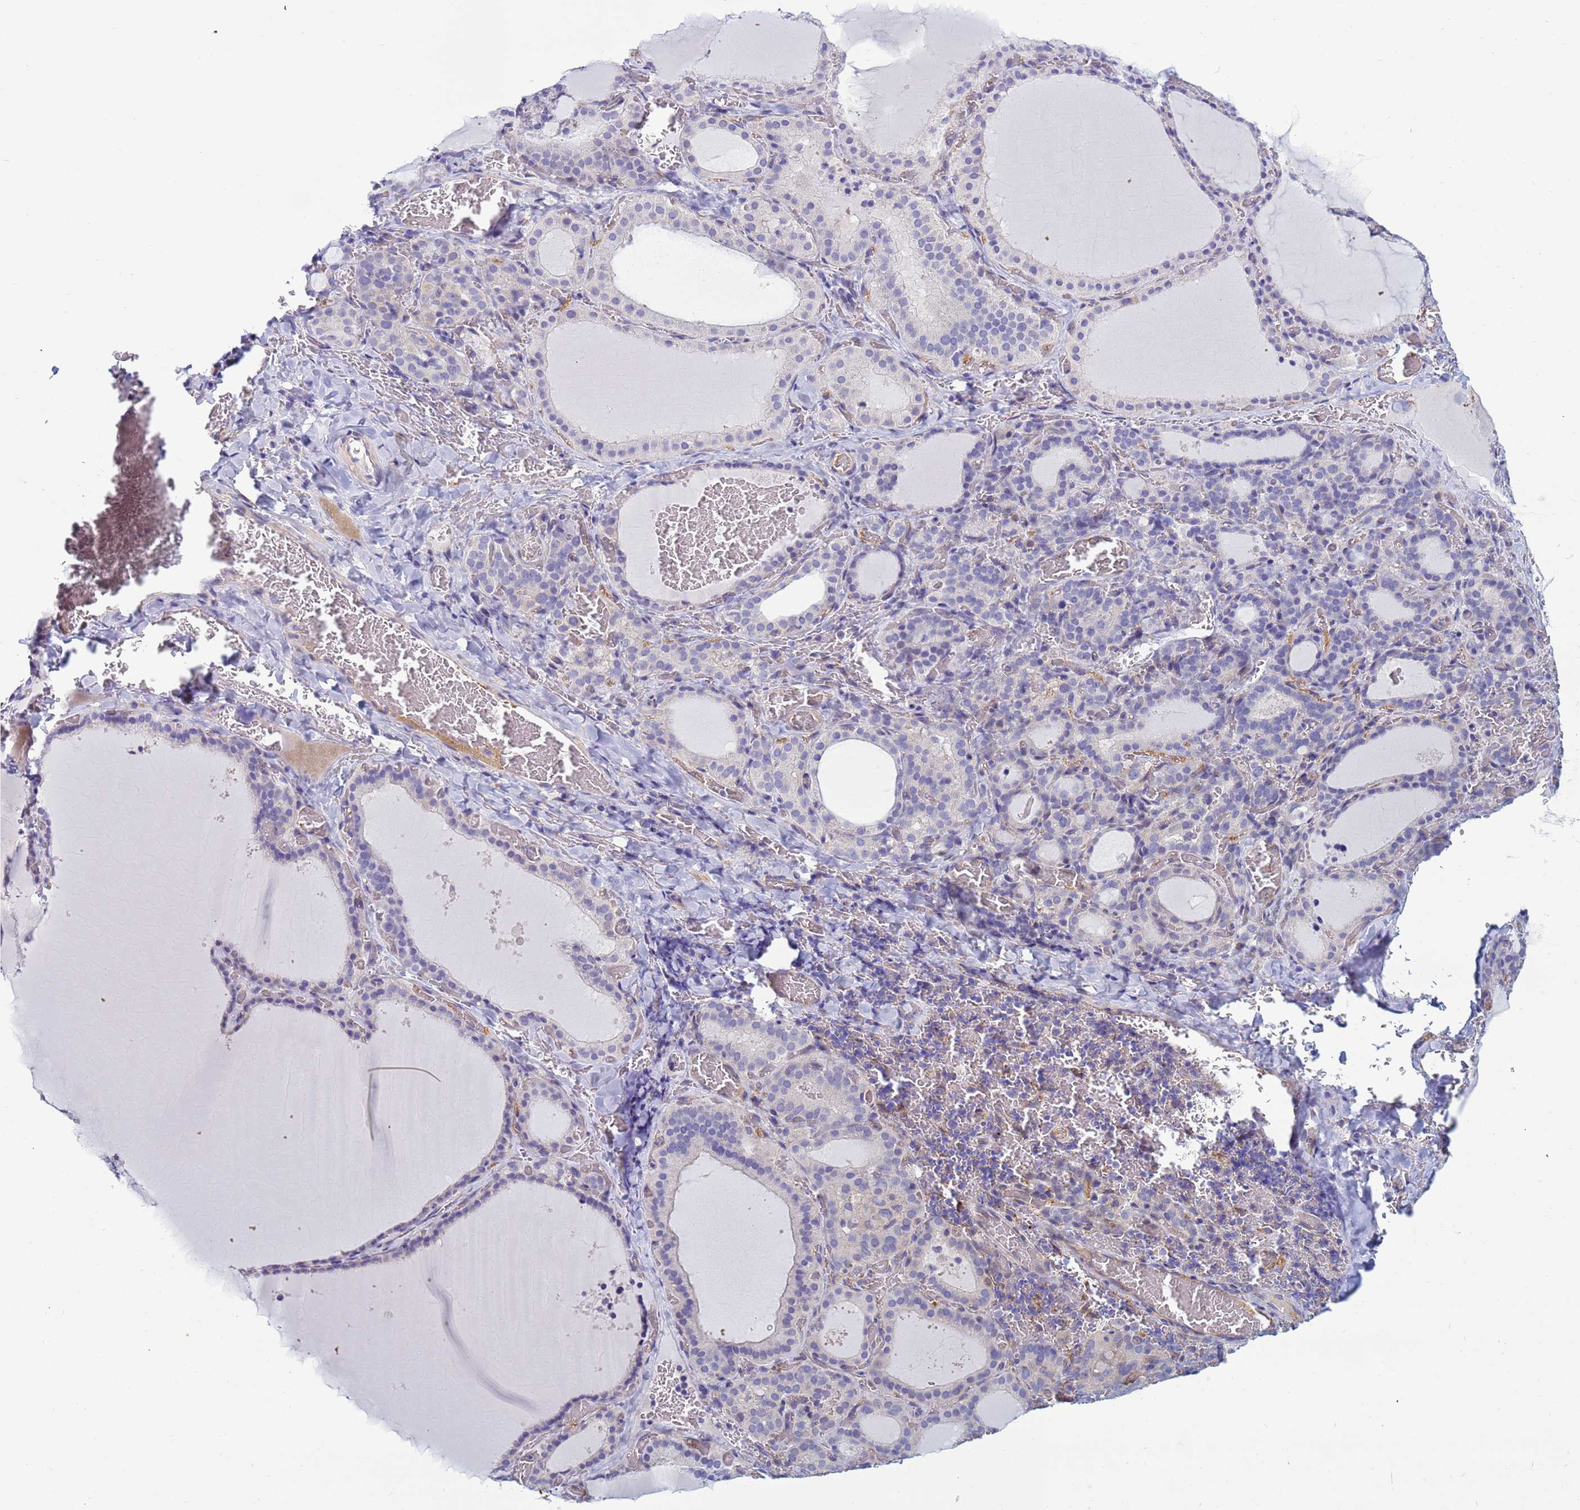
{"staining": {"intensity": "negative", "quantity": "none", "location": "none"}, "tissue": "thyroid gland", "cell_type": "Glandular cells", "image_type": "normal", "snomed": [{"axis": "morphology", "description": "Normal tissue, NOS"}, {"axis": "topography", "description": "Thyroid gland"}], "caption": "DAB (3,3'-diaminobenzidine) immunohistochemical staining of unremarkable human thyroid gland demonstrates no significant staining in glandular cells.", "gene": "TRPC6", "patient": {"sex": "female", "age": 39}}